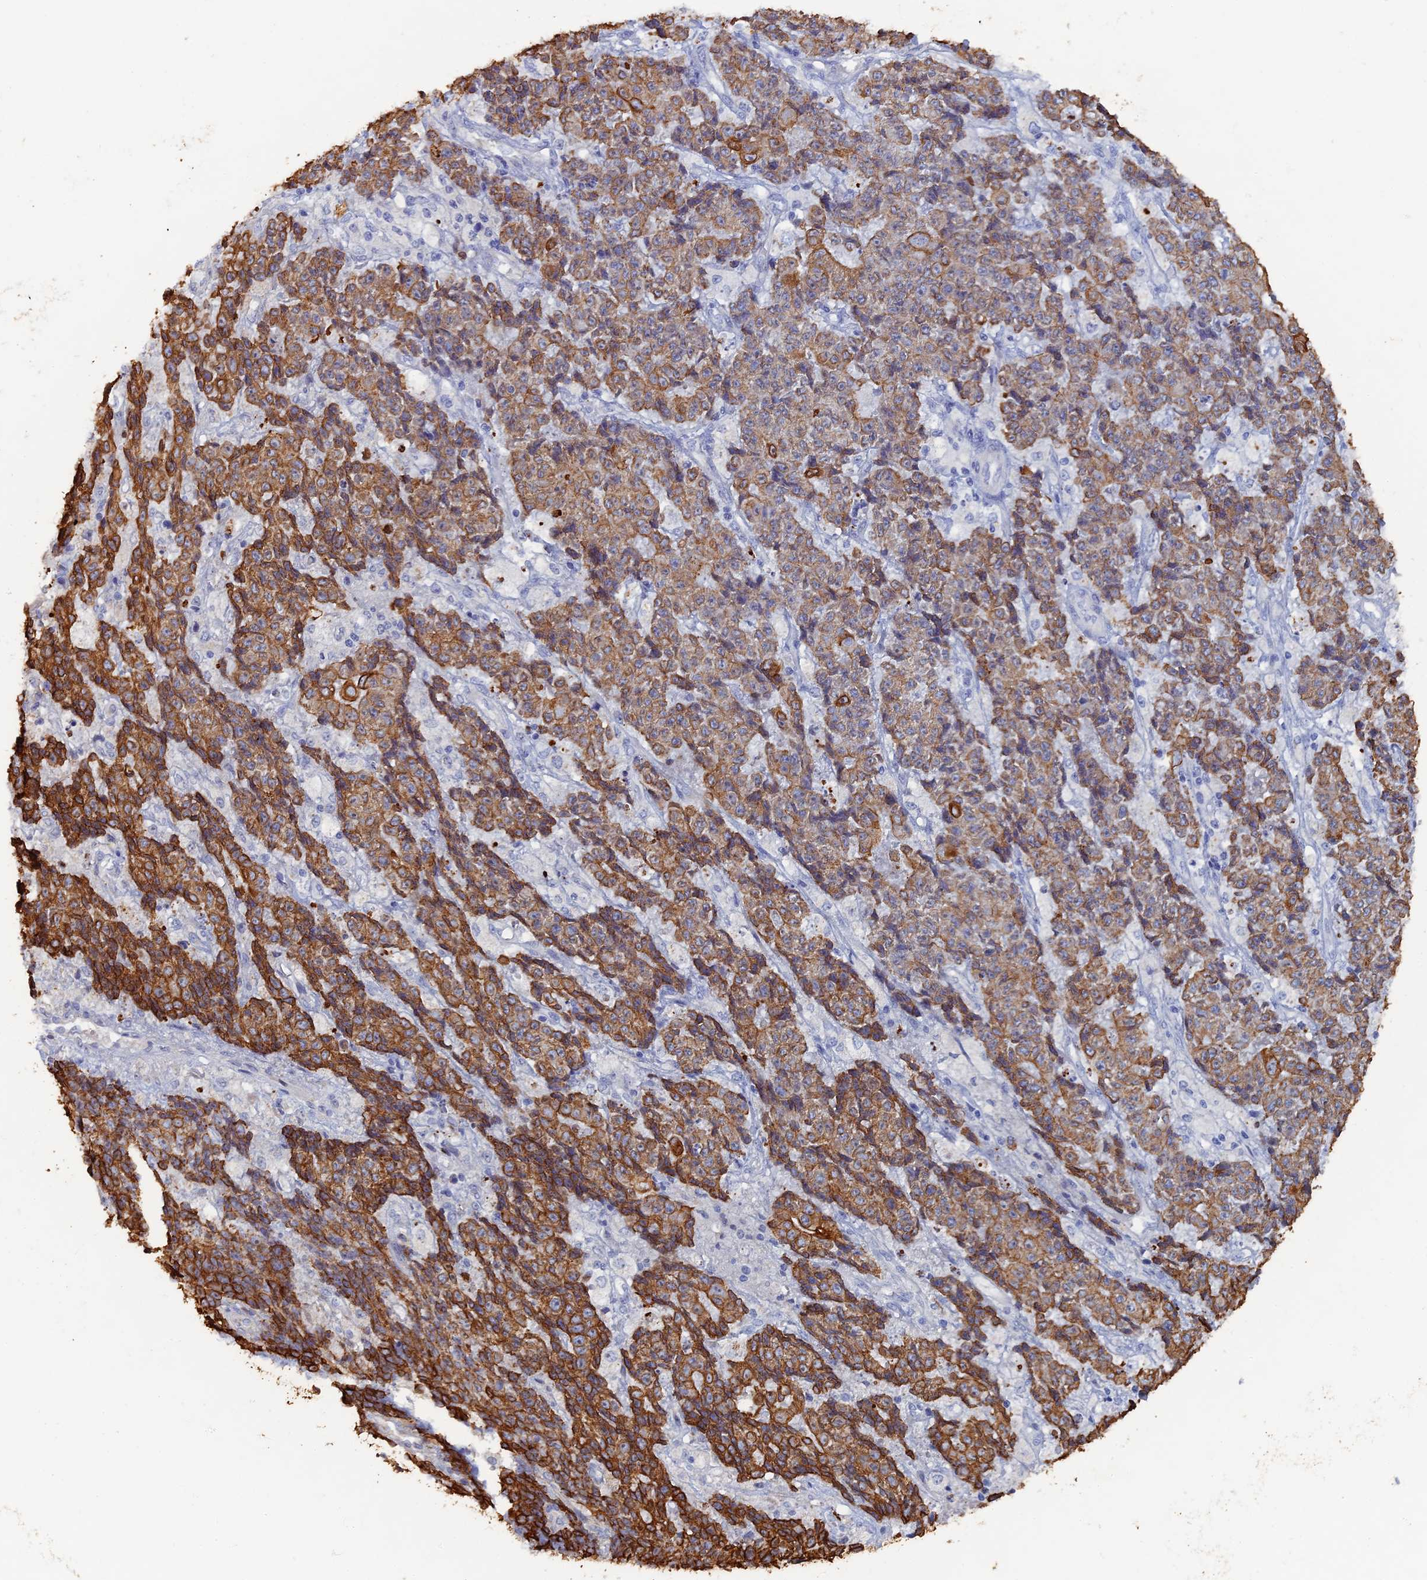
{"staining": {"intensity": "strong", "quantity": "25%-75%", "location": "cytoplasmic/membranous"}, "tissue": "ovarian cancer", "cell_type": "Tumor cells", "image_type": "cancer", "snomed": [{"axis": "morphology", "description": "Carcinoma, endometroid"}, {"axis": "topography", "description": "Ovary"}], "caption": "A photomicrograph of ovarian cancer stained for a protein reveals strong cytoplasmic/membranous brown staining in tumor cells.", "gene": "SRFBP1", "patient": {"sex": "female", "age": 42}}